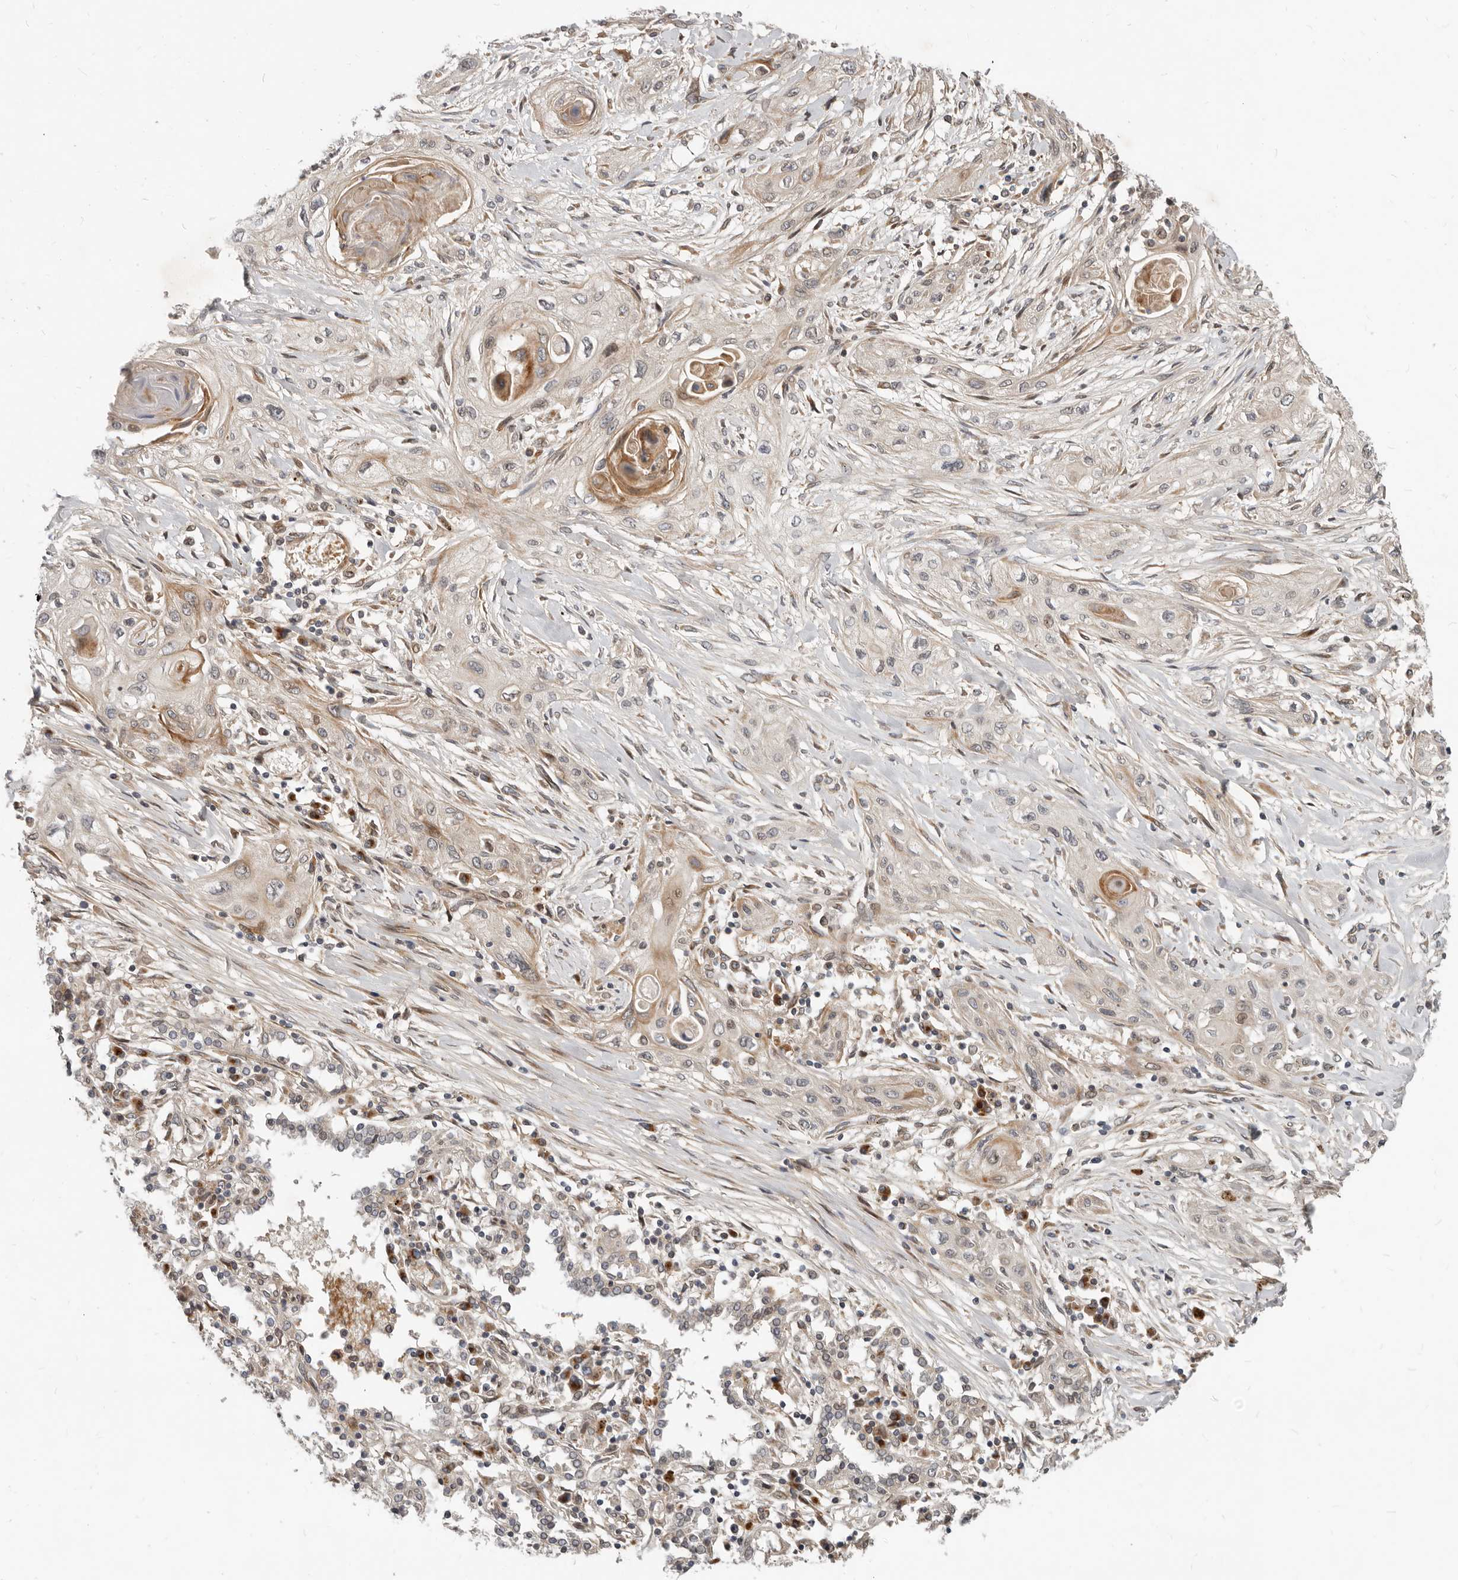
{"staining": {"intensity": "moderate", "quantity": "25%-75%", "location": "cytoplasmic/membranous"}, "tissue": "lung cancer", "cell_type": "Tumor cells", "image_type": "cancer", "snomed": [{"axis": "morphology", "description": "Squamous cell carcinoma, NOS"}, {"axis": "topography", "description": "Lung"}], "caption": "Brown immunohistochemical staining in human squamous cell carcinoma (lung) demonstrates moderate cytoplasmic/membranous staining in about 25%-75% of tumor cells.", "gene": "NPY4R", "patient": {"sex": "female", "age": 47}}